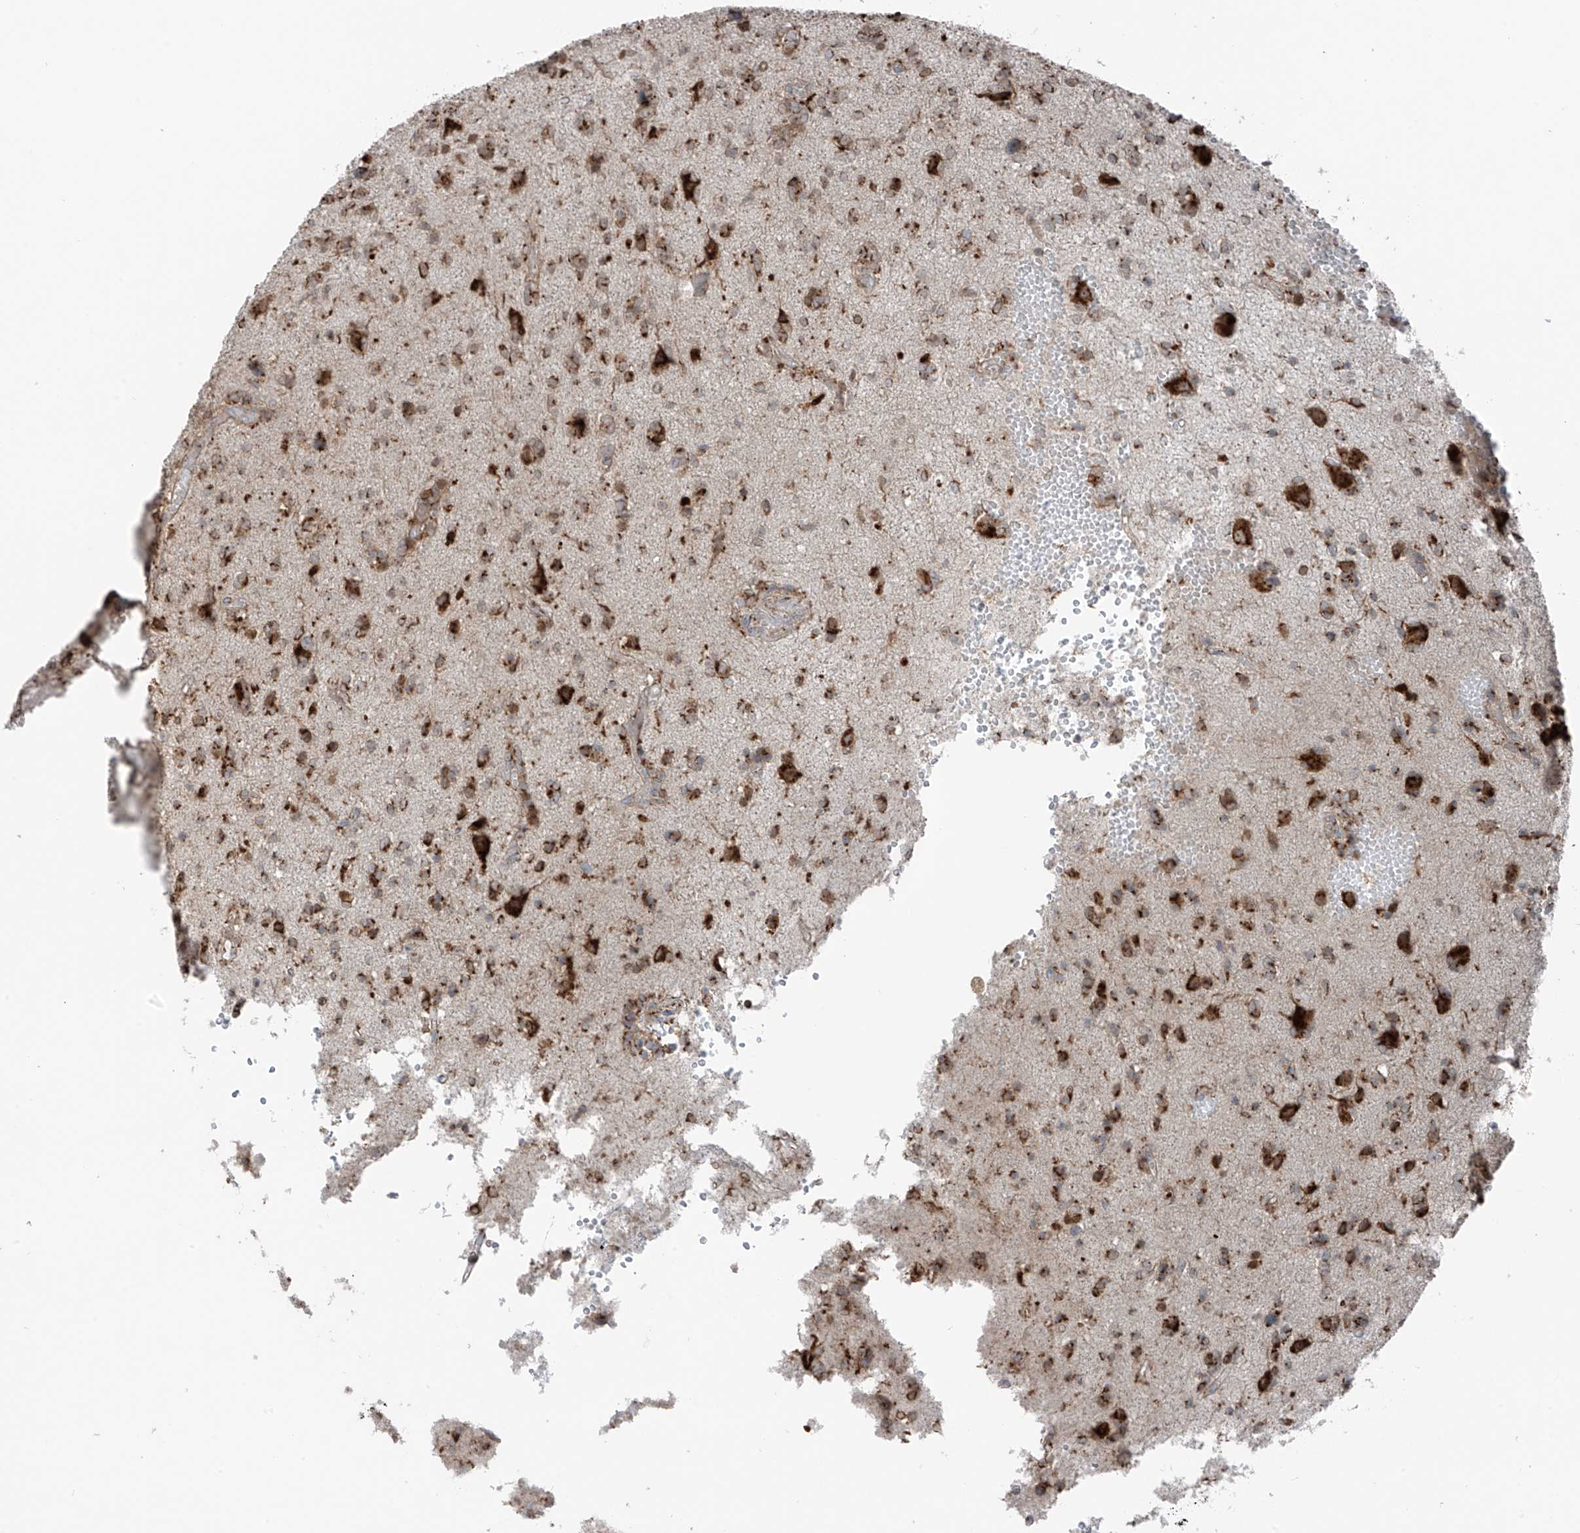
{"staining": {"intensity": "weak", "quantity": "25%-75%", "location": "cytoplasmic/membranous"}, "tissue": "glioma", "cell_type": "Tumor cells", "image_type": "cancer", "snomed": [{"axis": "morphology", "description": "Glioma, malignant, High grade"}, {"axis": "topography", "description": "Brain"}], "caption": "Immunohistochemical staining of glioma demonstrates low levels of weak cytoplasmic/membranous protein expression in approximately 25%-75% of tumor cells.", "gene": "ERLEC1", "patient": {"sex": "female", "age": 59}}